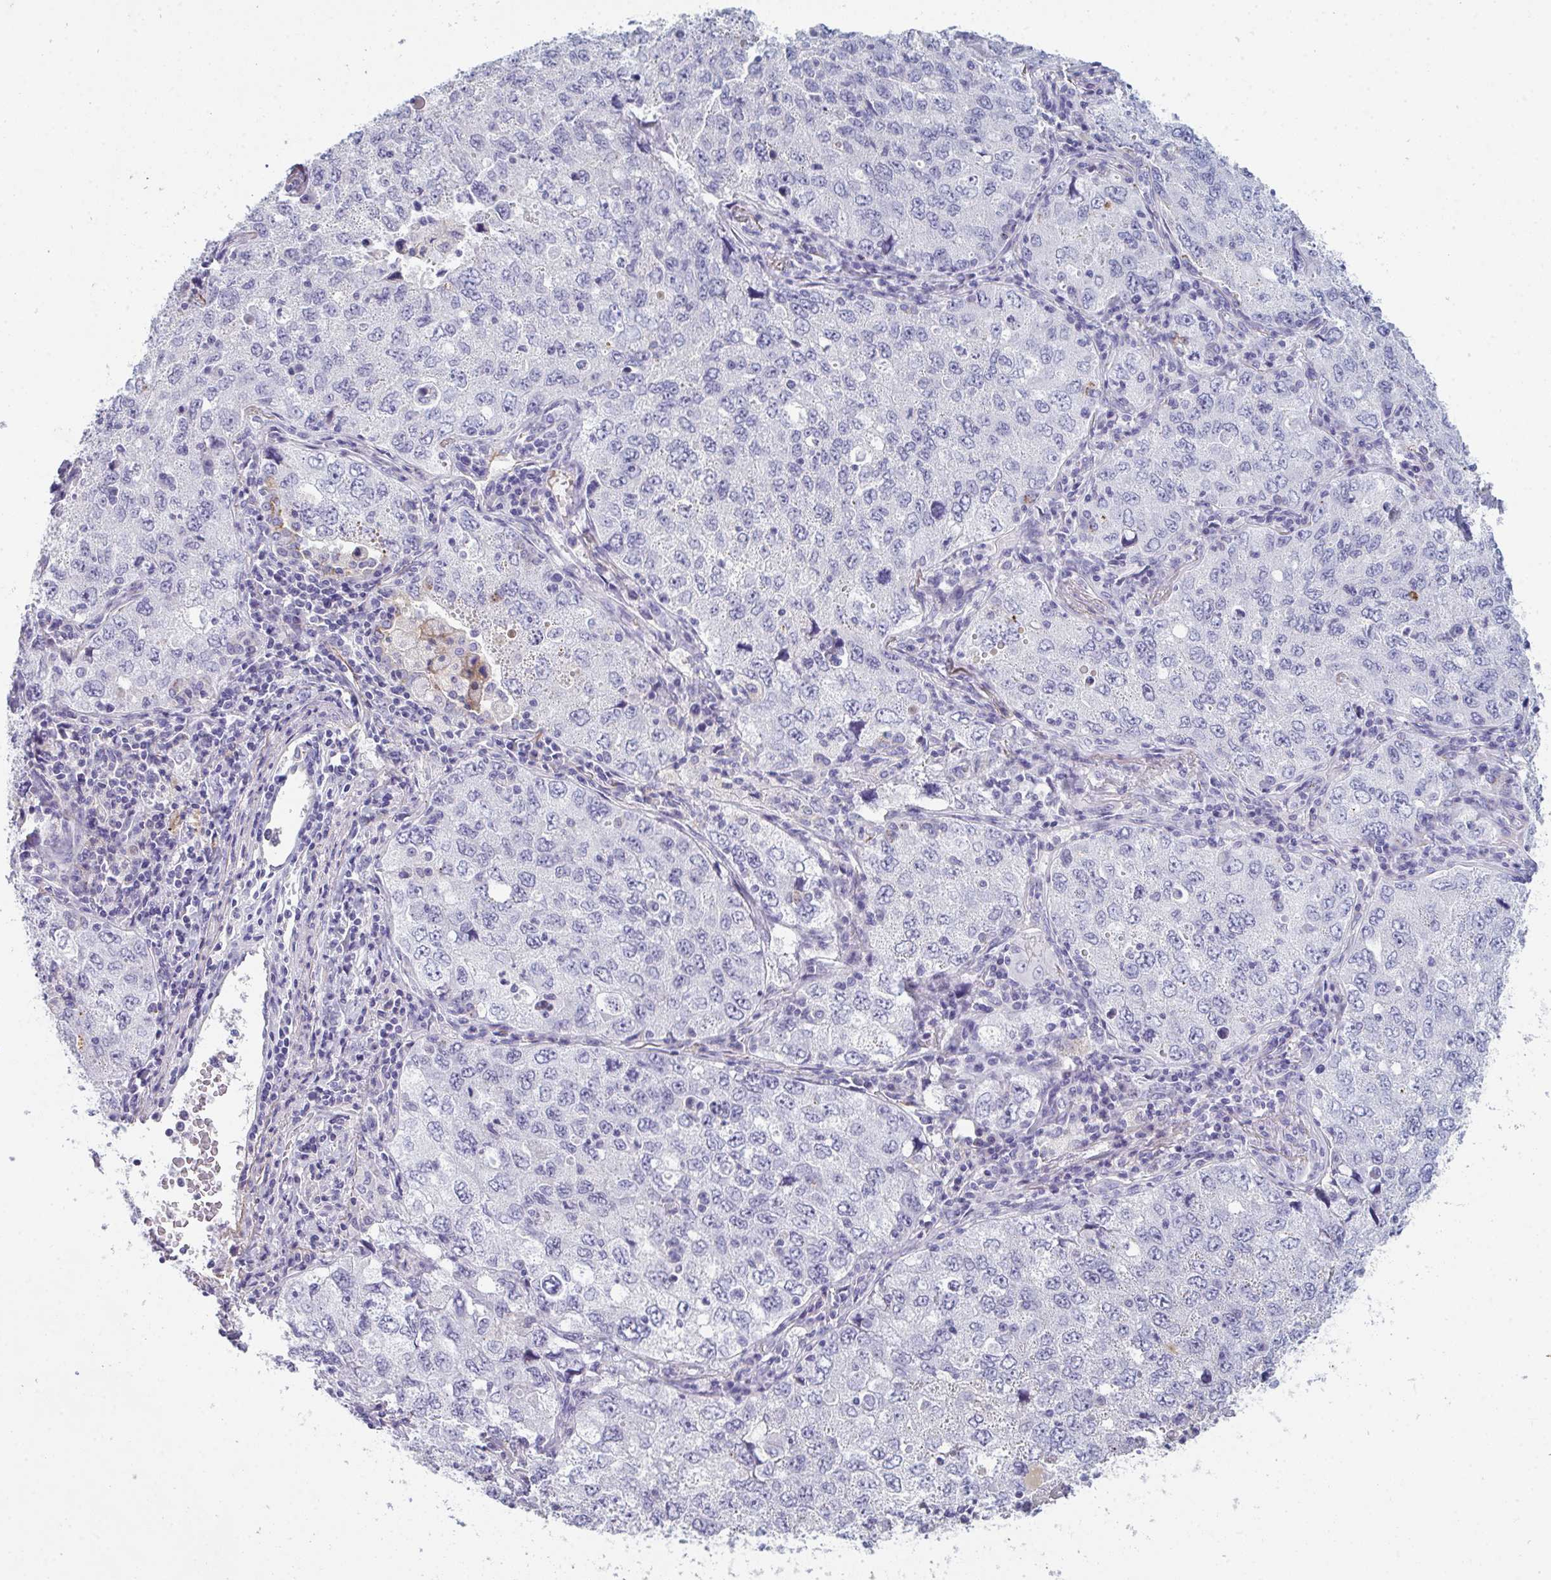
{"staining": {"intensity": "negative", "quantity": "none", "location": "none"}, "tissue": "lung cancer", "cell_type": "Tumor cells", "image_type": "cancer", "snomed": [{"axis": "morphology", "description": "Adenocarcinoma, NOS"}, {"axis": "topography", "description": "Lung"}], "caption": "Immunohistochemical staining of lung cancer (adenocarcinoma) exhibits no significant expression in tumor cells. (DAB (3,3'-diaminobenzidine) immunohistochemistry, high magnification).", "gene": "ADAM21", "patient": {"sex": "female", "age": 57}}